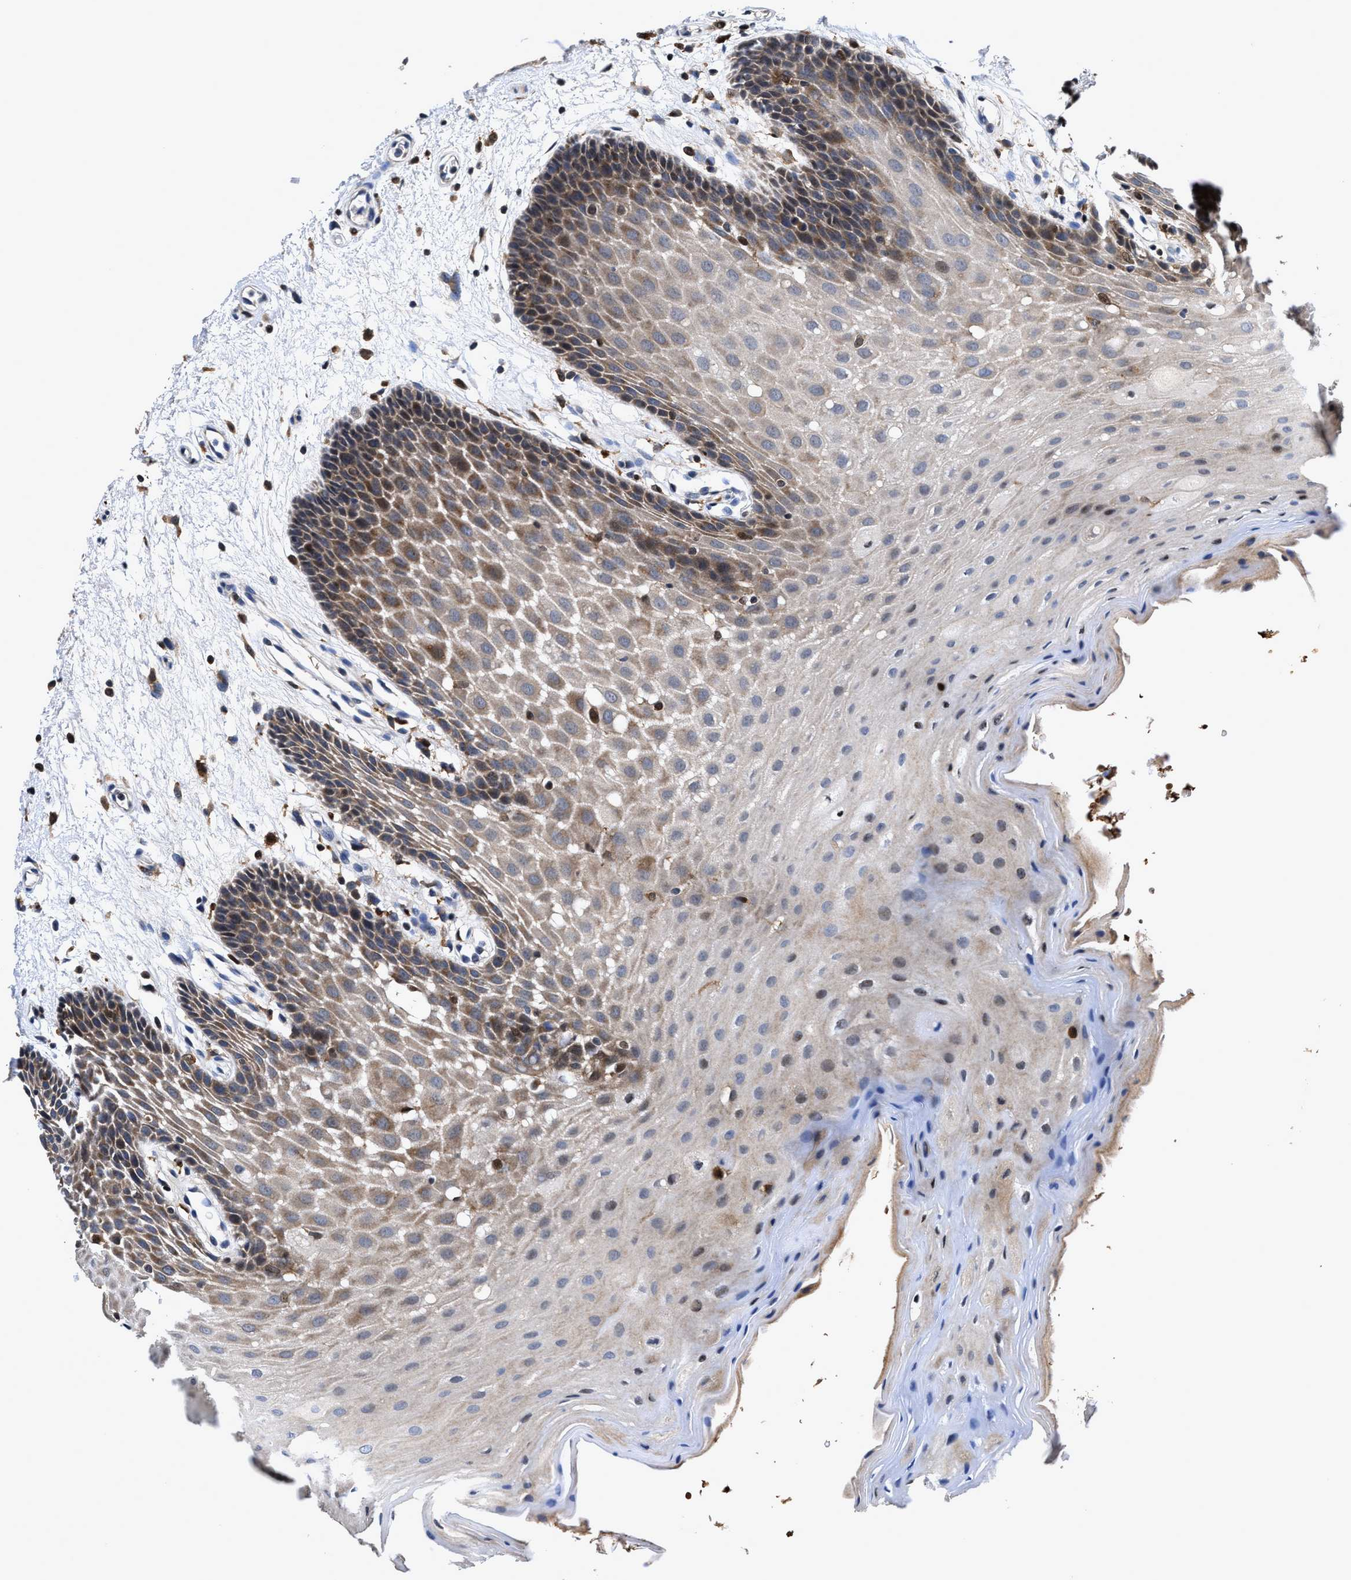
{"staining": {"intensity": "moderate", "quantity": ">75%", "location": "cytoplasmic/membranous"}, "tissue": "oral mucosa", "cell_type": "Squamous epithelial cells", "image_type": "normal", "snomed": [{"axis": "morphology", "description": "Normal tissue, NOS"}, {"axis": "morphology", "description": "Squamous cell carcinoma, NOS"}, {"axis": "topography", "description": "Oral tissue"}, {"axis": "topography", "description": "Head-Neck"}], "caption": "Squamous epithelial cells show medium levels of moderate cytoplasmic/membranous positivity in about >75% of cells in normal human oral mucosa.", "gene": "RGS10", "patient": {"sex": "male", "age": 71}}